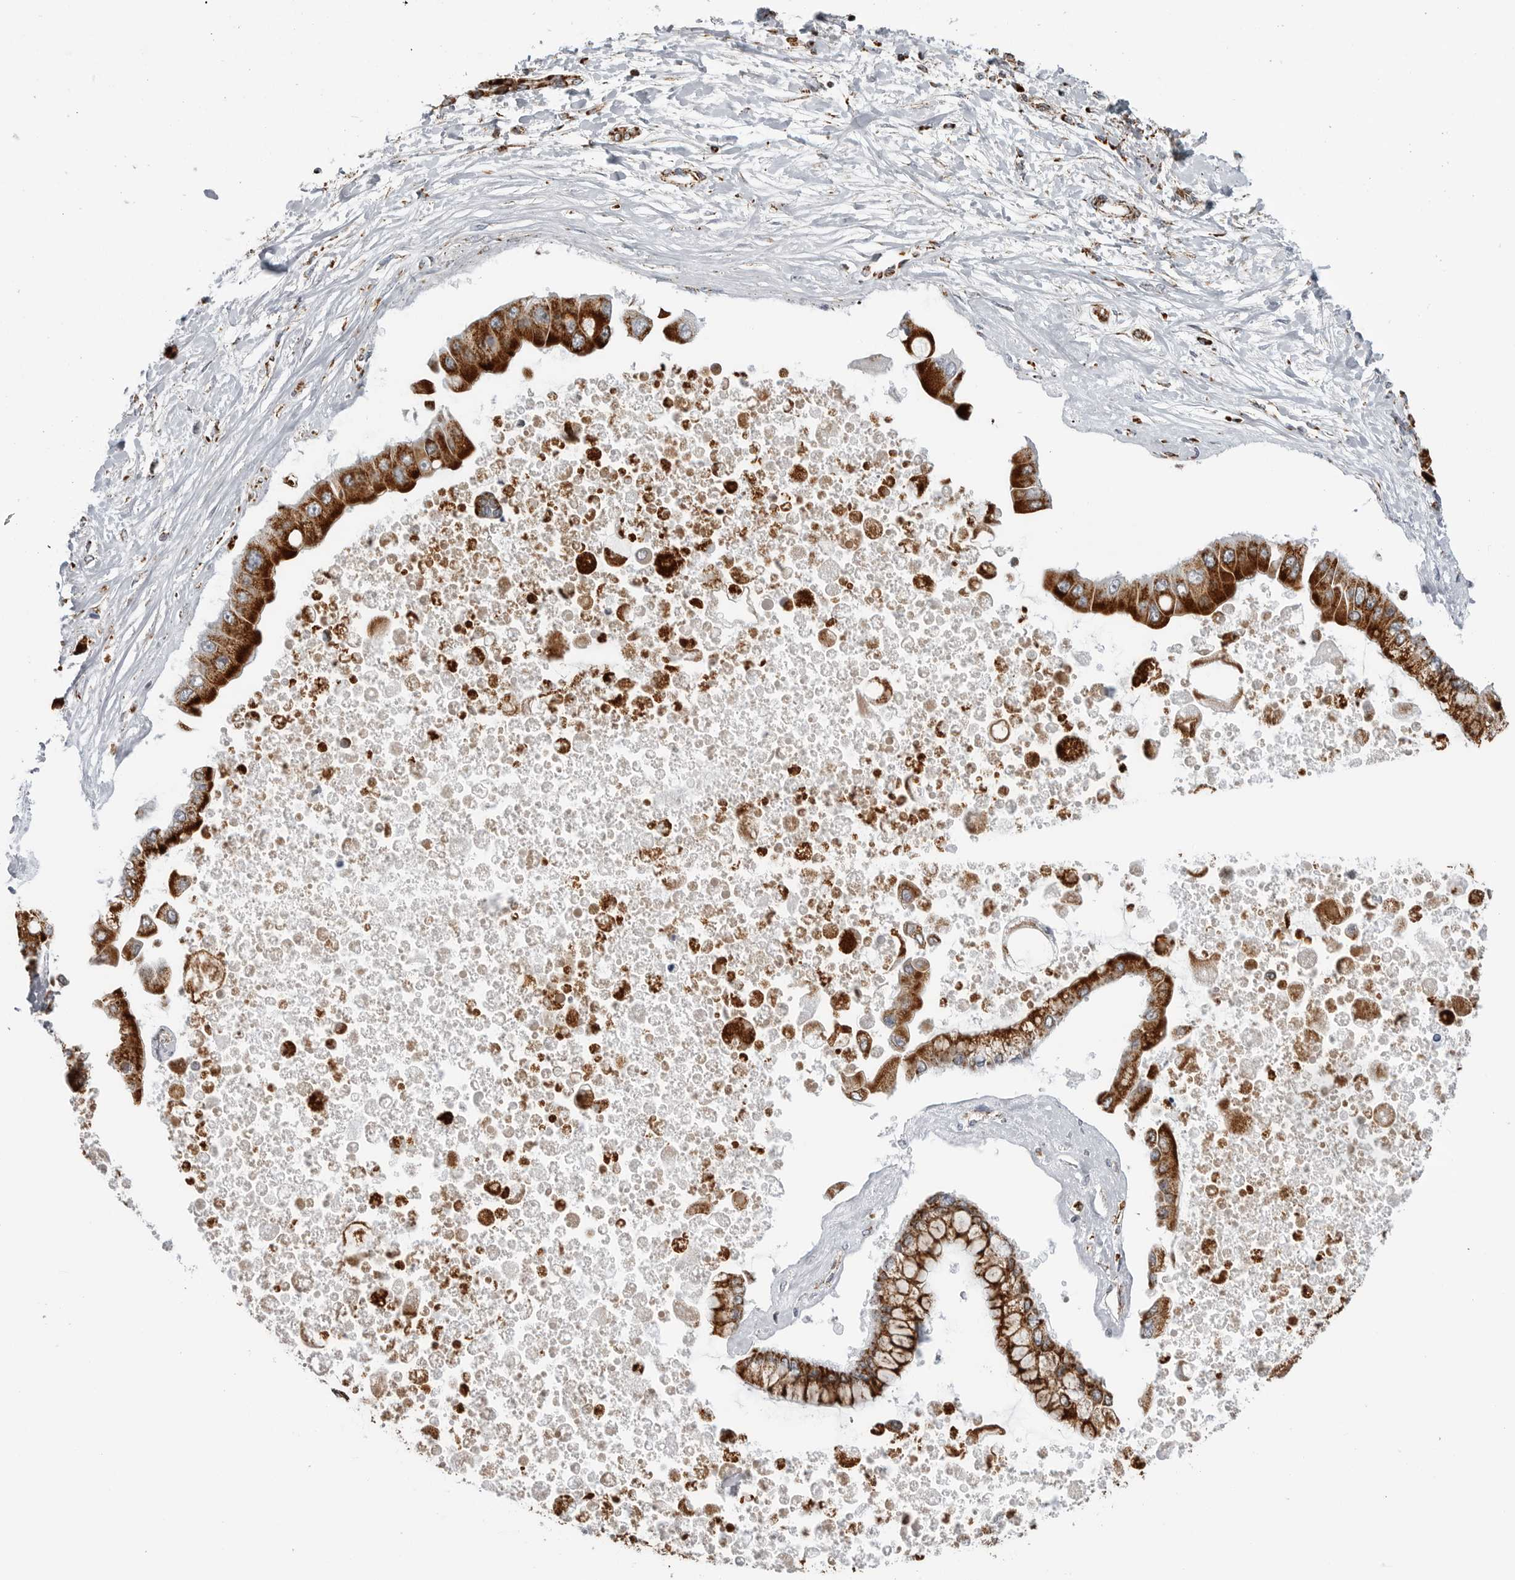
{"staining": {"intensity": "strong", "quantity": ">75%", "location": "cytoplasmic/membranous"}, "tissue": "liver cancer", "cell_type": "Tumor cells", "image_type": "cancer", "snomed": [{"axis": "morphology", "description": "Cholangiocarcinoma"}, {"axis": "topography", "description": "Liver"}], "caption": "The histopathology image exhibits staining of cholangiocarcinoma (liver), revealing strong cytoplasmic/membranous protein expression (brown color) within tumor cells.", "gene": "COX5A", "patient": {"sex": "male", "age": 50}}